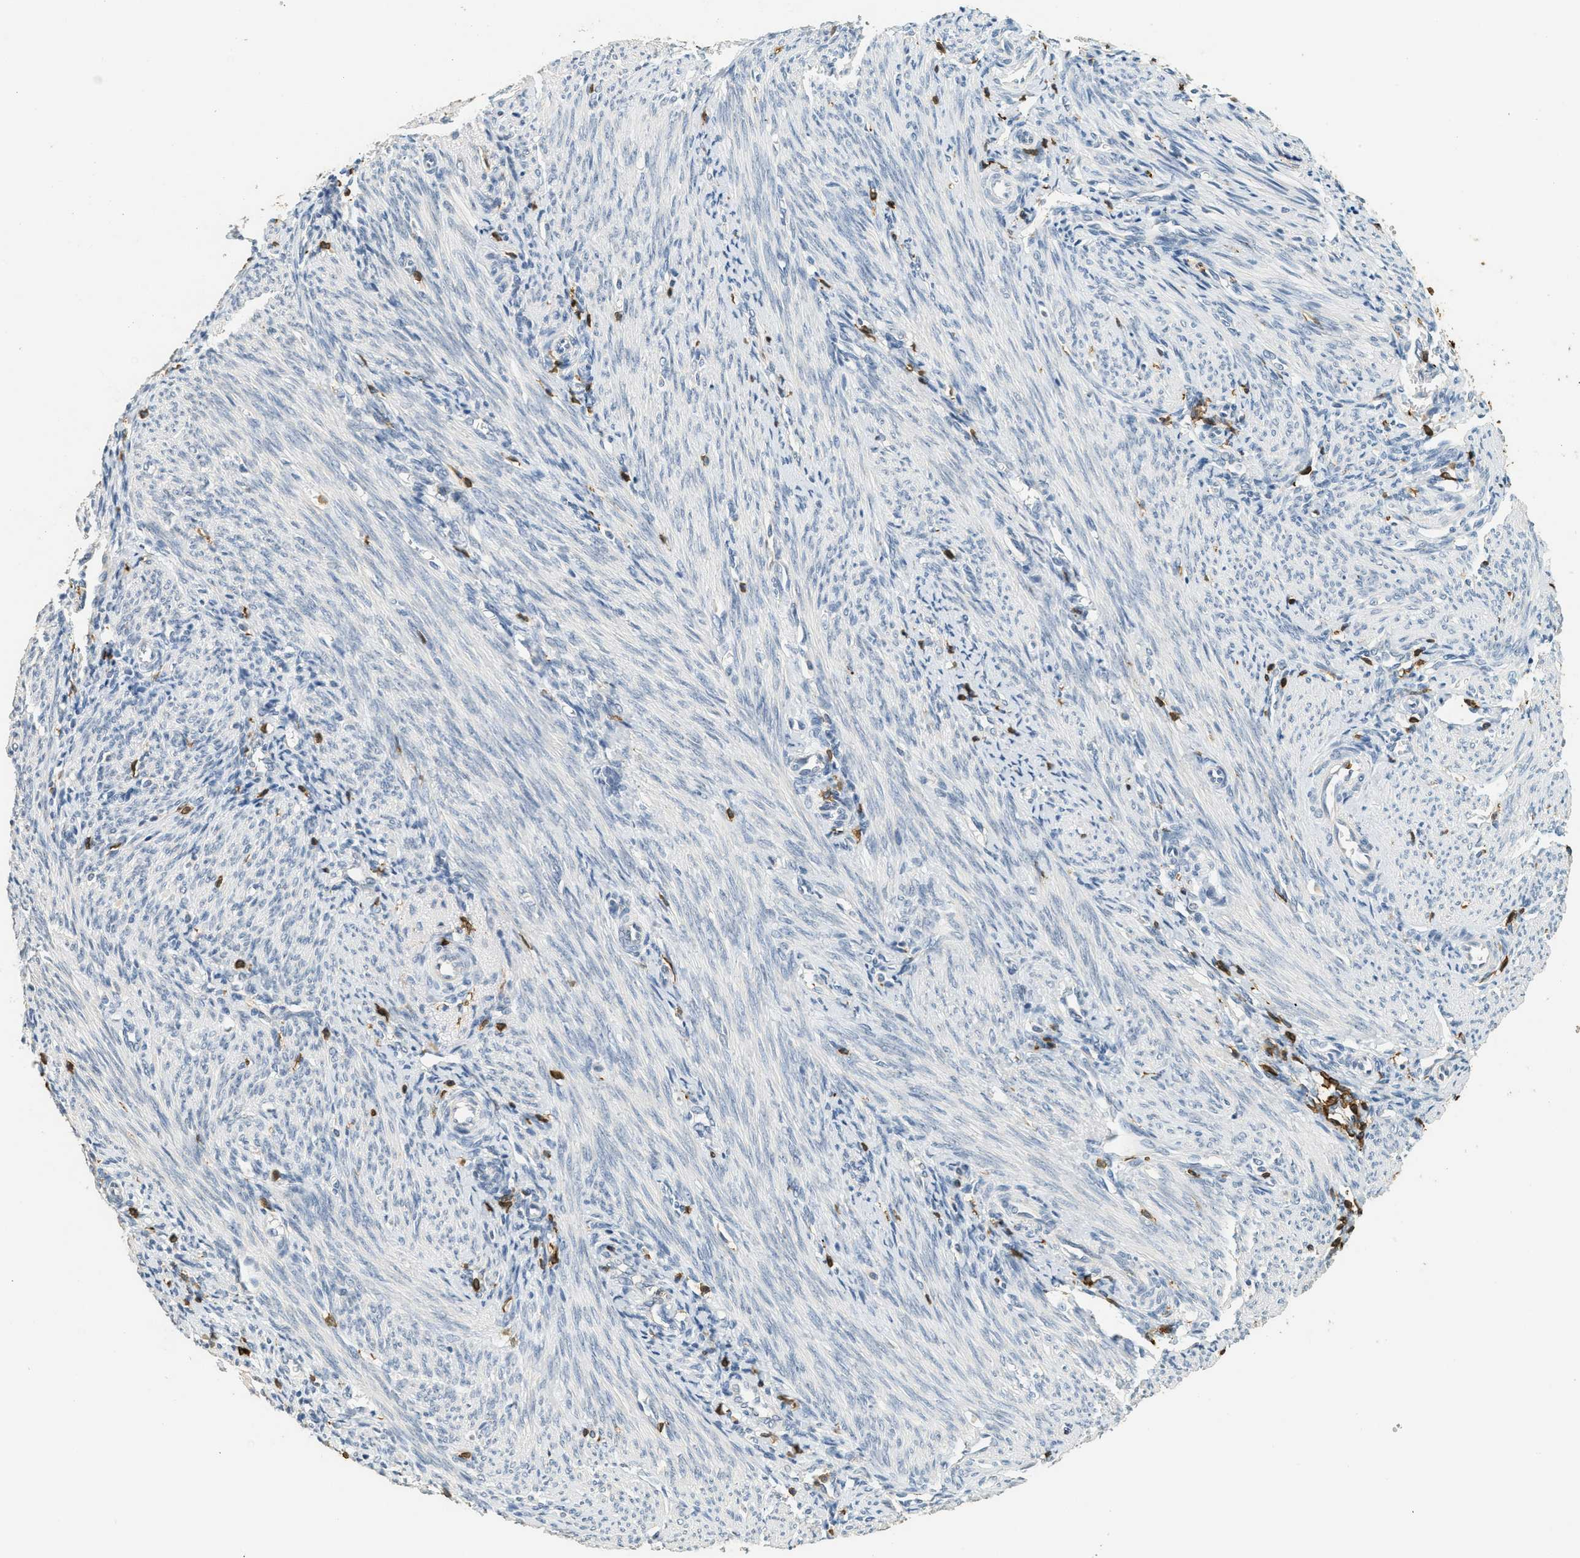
{"staining": {"intensity": "negative", "quantity": "none", "location": "none"}, "tissue": "endometrium", "cell_type": "Cells in endometrial stroma", "image_type": "normal", "snomed": [{"axis": "morphology", "description": "Normal tissue, NOS"}, {"axis": "topography", "description": "Uterus"}, {"axis": "topography", "description": "Endometrium"}], "caption": "Immunohistochemistry micrograph of normal human endometrium stained for a protein (brown), which shows no positivity in cells in endometrial stroma.", "gene": "LSP1", "patient": {"sex": "female", "age": 33}}